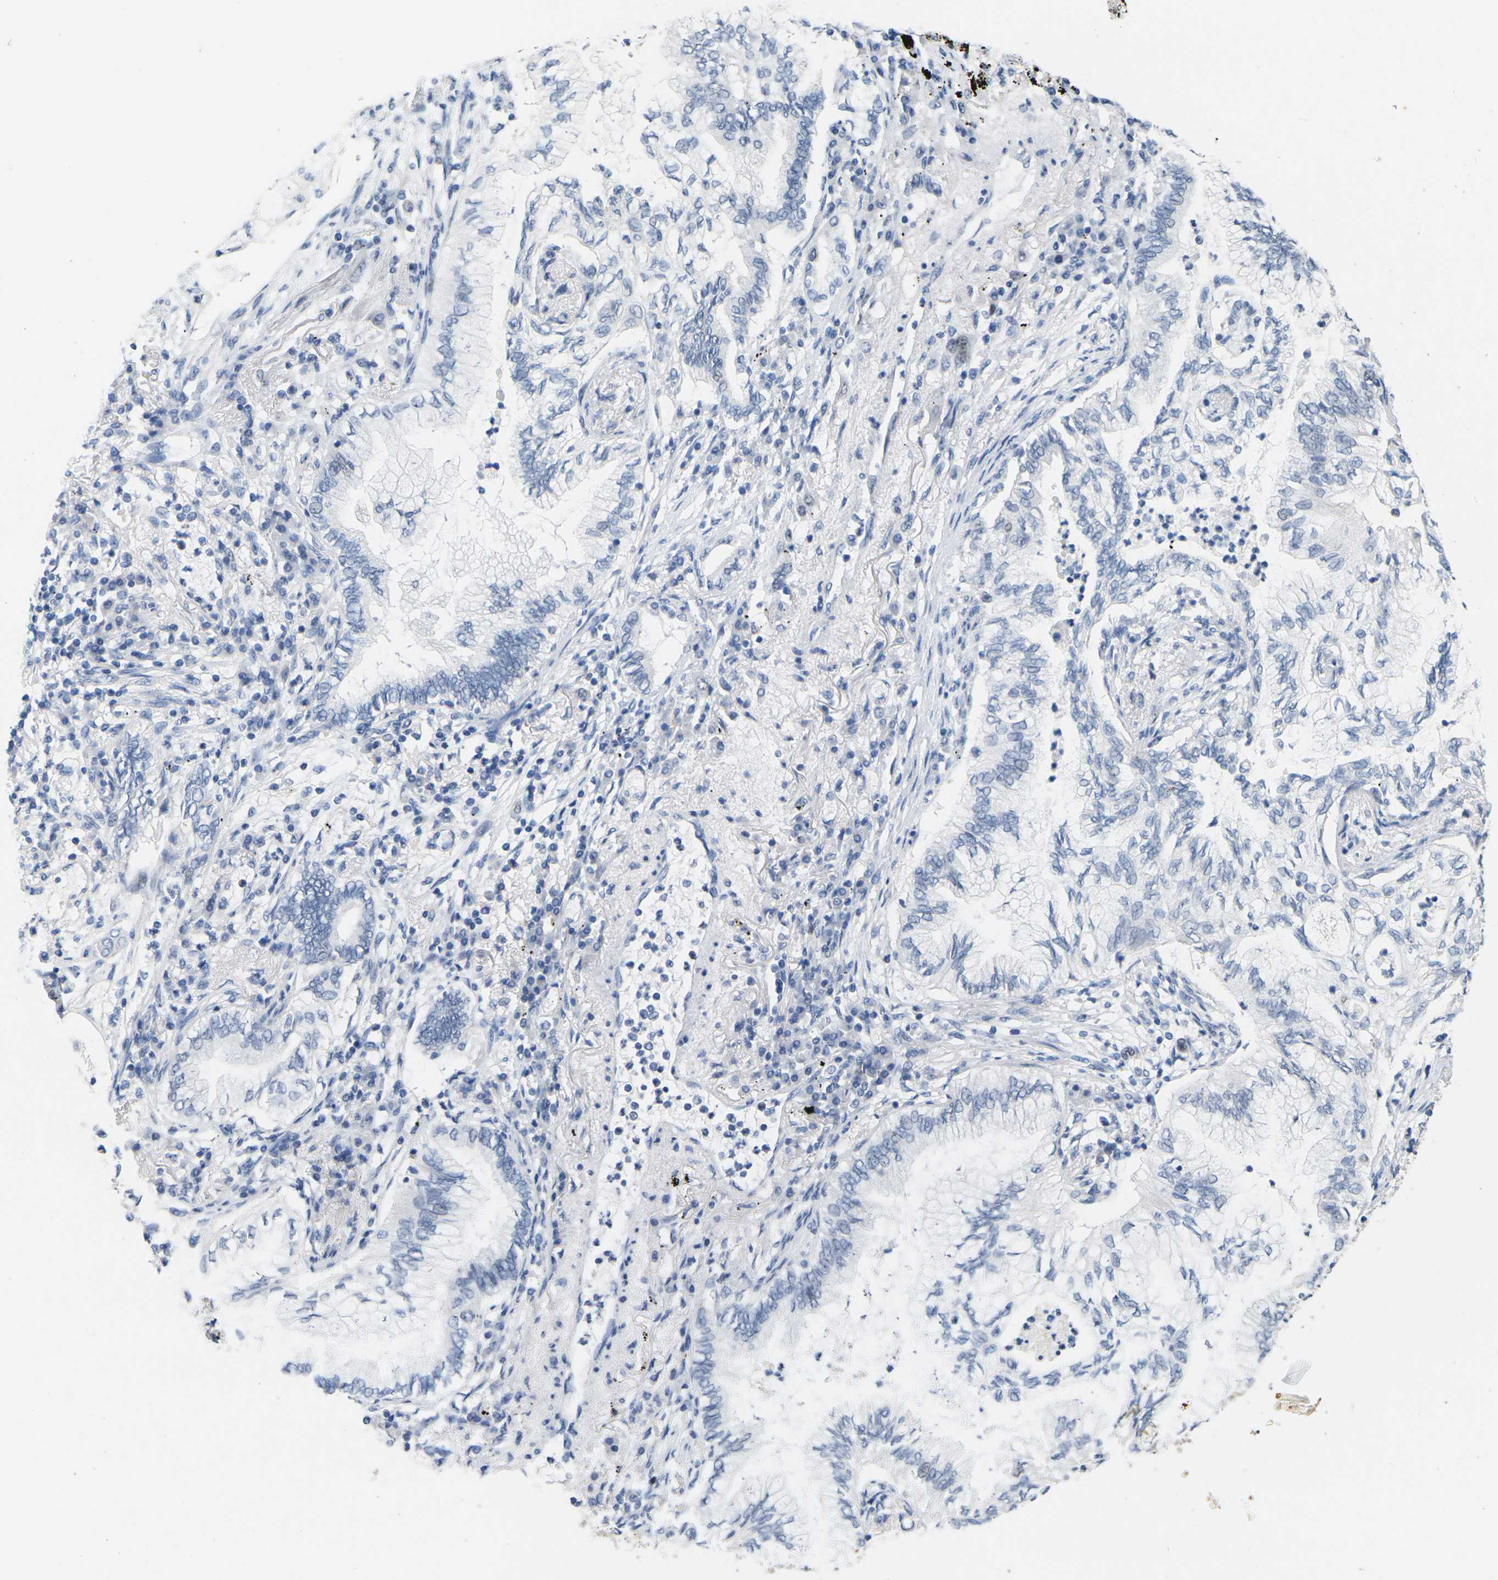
{"staining": {"intensity": "negative", "quantity": "none", "location": "none"}, "tissue": "lung cancer", "cell_type": "Tumor cells", "image_type": "cancer", "snomed": [{"axis": "morphology", "description": "Normal tissue, NOS"}, {"axis": "morphology", "description": "Adenocarcinoma, NOS"}, {"axis": "topography", "description": "Bronchus"}, {"axis": "topography", "description": "Lung"}], "caption": "Adenocarcinoma (lung) was stained to show a protein in brown. There is no significant positivity in tumor cells. (DAB IHC with hematoxylin counter stain).", "gene": "CDK2", "patient": {"sex": "female", "age": 70}}